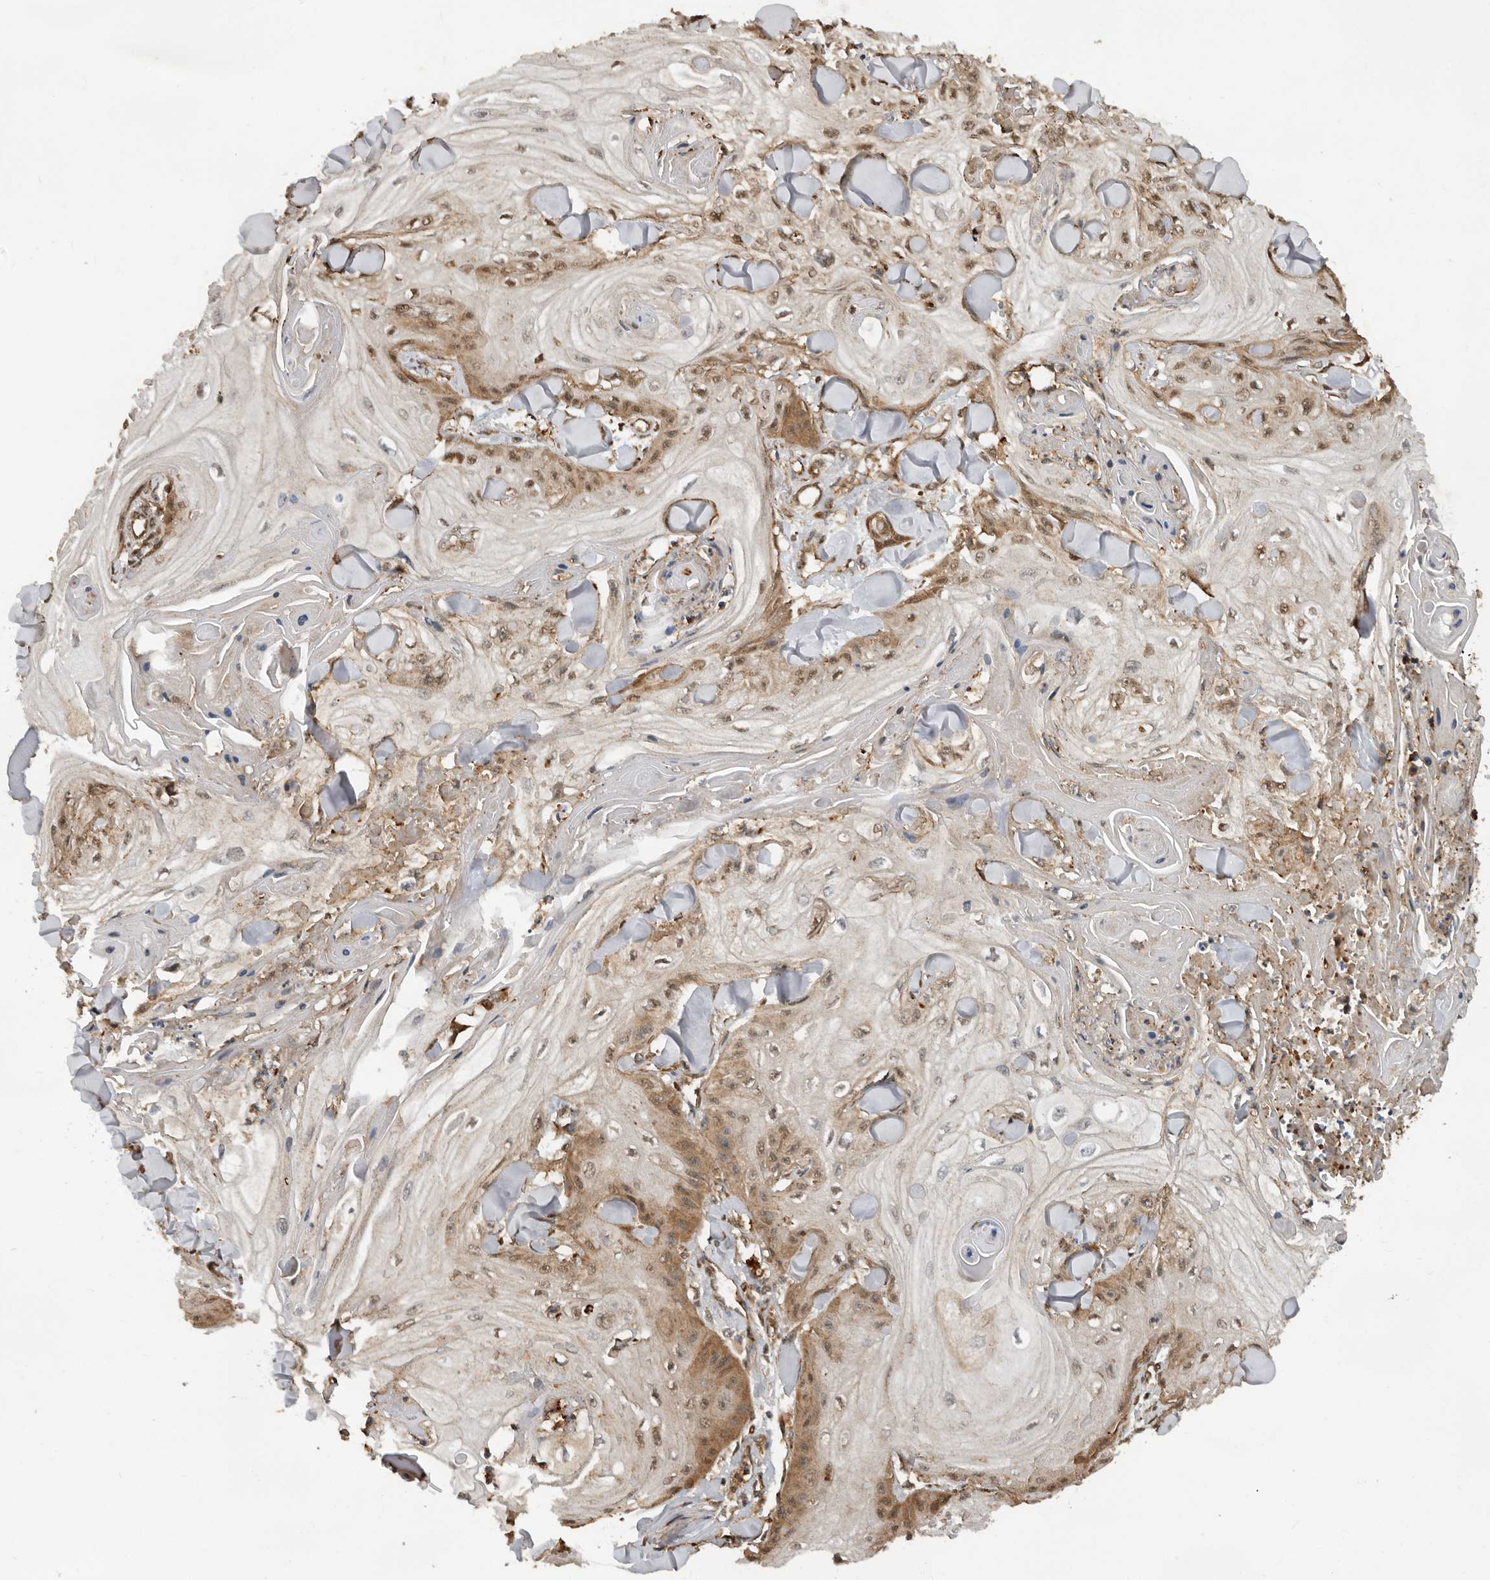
{"staining": {"intensity": "moderate", "quantity": "25%-75%", "location": "cytoplasmic/membranous"}, "tissue": "skin cancer", "cell_type": "Tumor cells", "image_type": "cancer", "snomed": [{"axis": "morphology", "description": "Squamous cell carcinoma, NOS"}, {"axis": "topography", "description": "Skin"}], "caption": "Moderate cytoplasmic/membranous positivity for a protein is identified in approximately 25%-75% of tumor cells of skin squamous cell carcinoma using IHC.", "gene": "RNF157", "patient": {"sex": "male", "age": 74}}